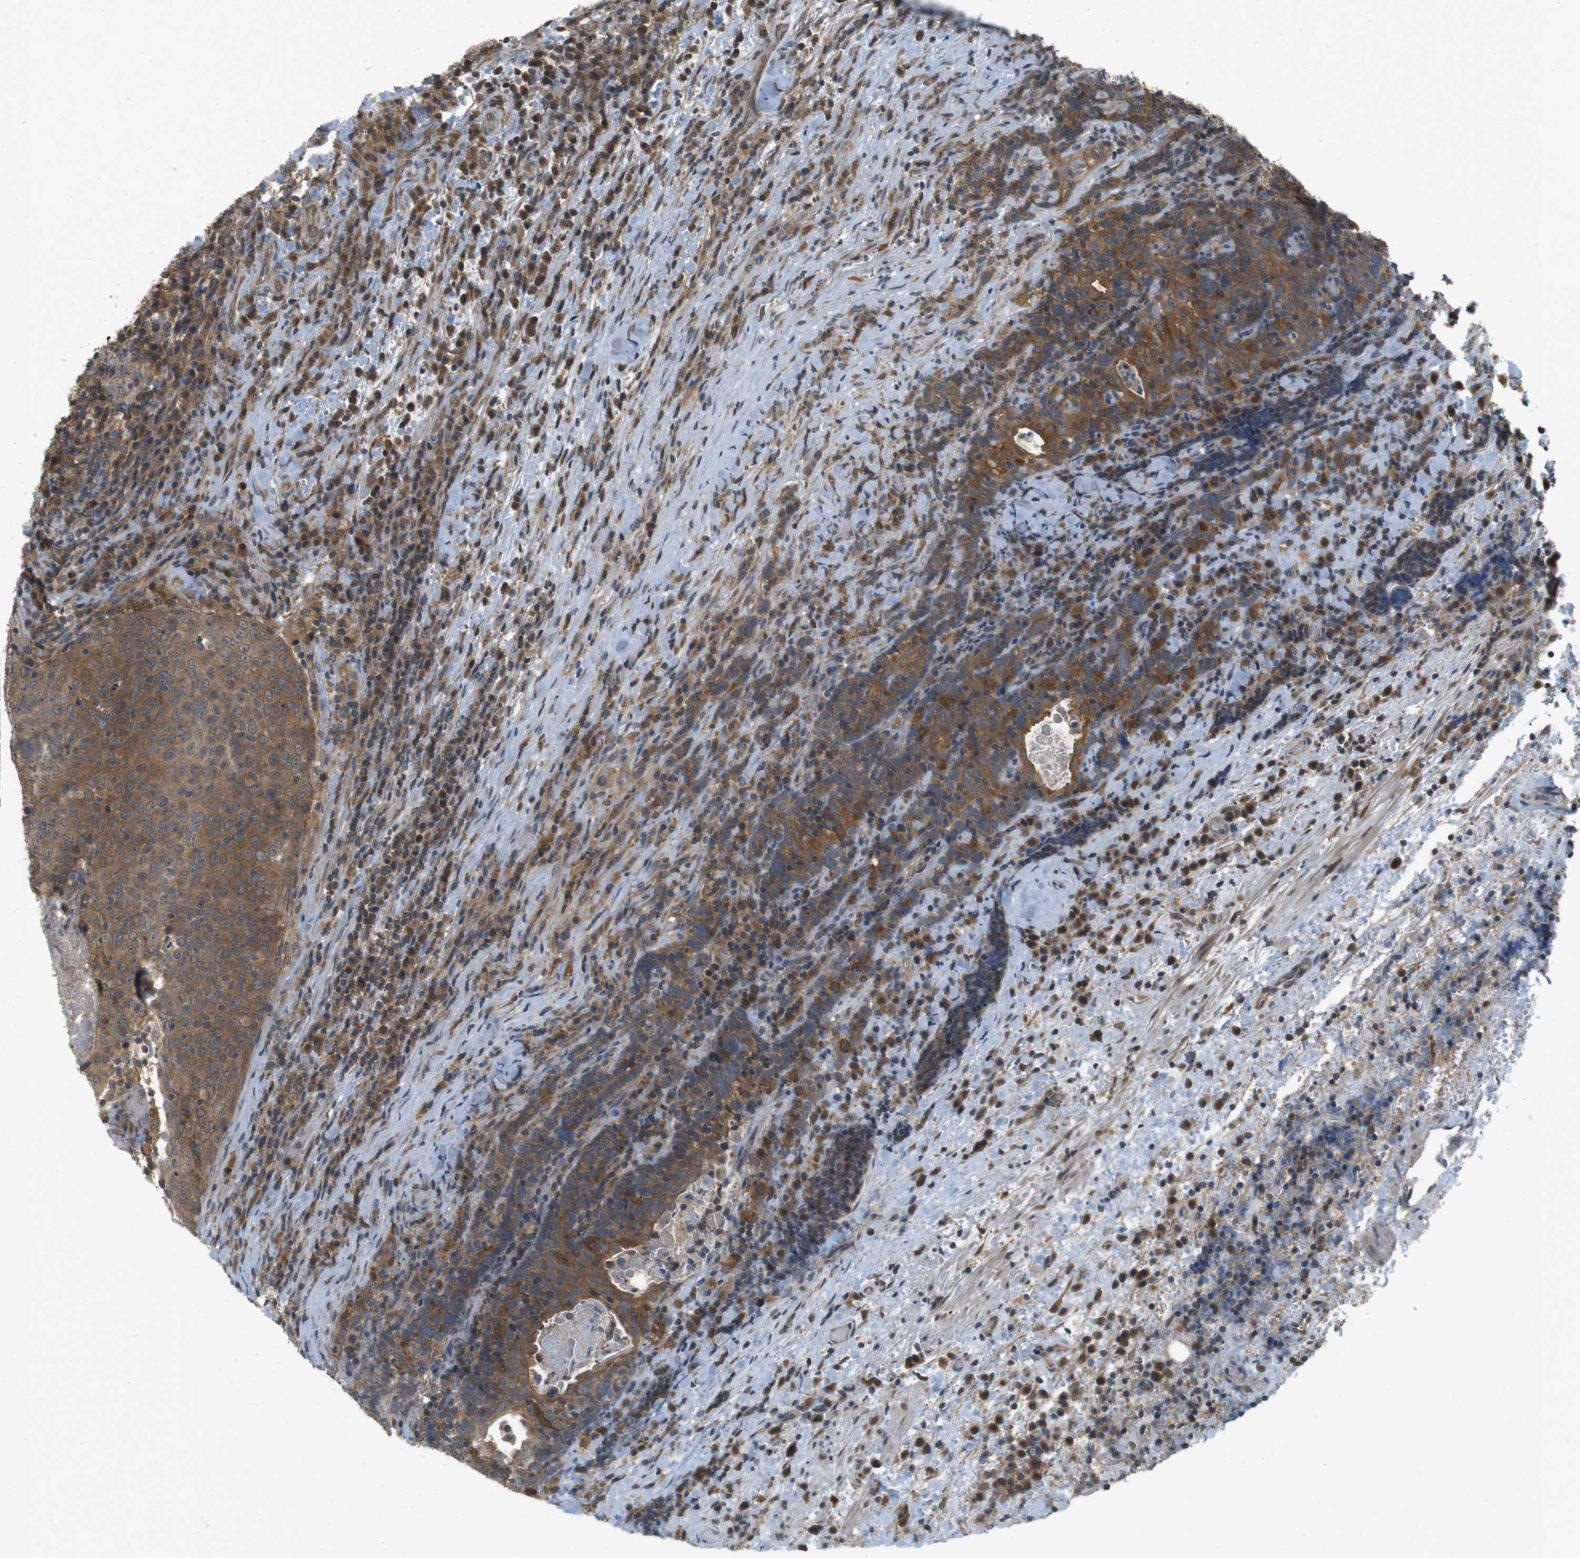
{"staining": {"intensity": "strong", "quantity": ">75%", "location": "cytoplasmic/membranous"}, "tissue": "head and neck cancer", "cell_type": "Tumor cells", "image_type": "cancer", "snomed": [{"axis": "morphology", "description": "Squamous cell carcinoma, NOS"}, {"axis": "morphology", "description": "Squamous cell carcinoma, metastatic, NOS"}, {"axis": "topography", "description": "Lymph node"}, {"axis": "topography", "description": "Head-Neck"}], "caption": "The photomicrograph shows immunohistochemical staining of head and neck cancer. There is strong cytoplasmic/membranous positivity is identified in approximately >75% of tumor cells. (brown staining indicates protein expression, while blue staining denotes nuclei).", "gene": "RNF130", "patient": {"sex": "male", "age": 62}}